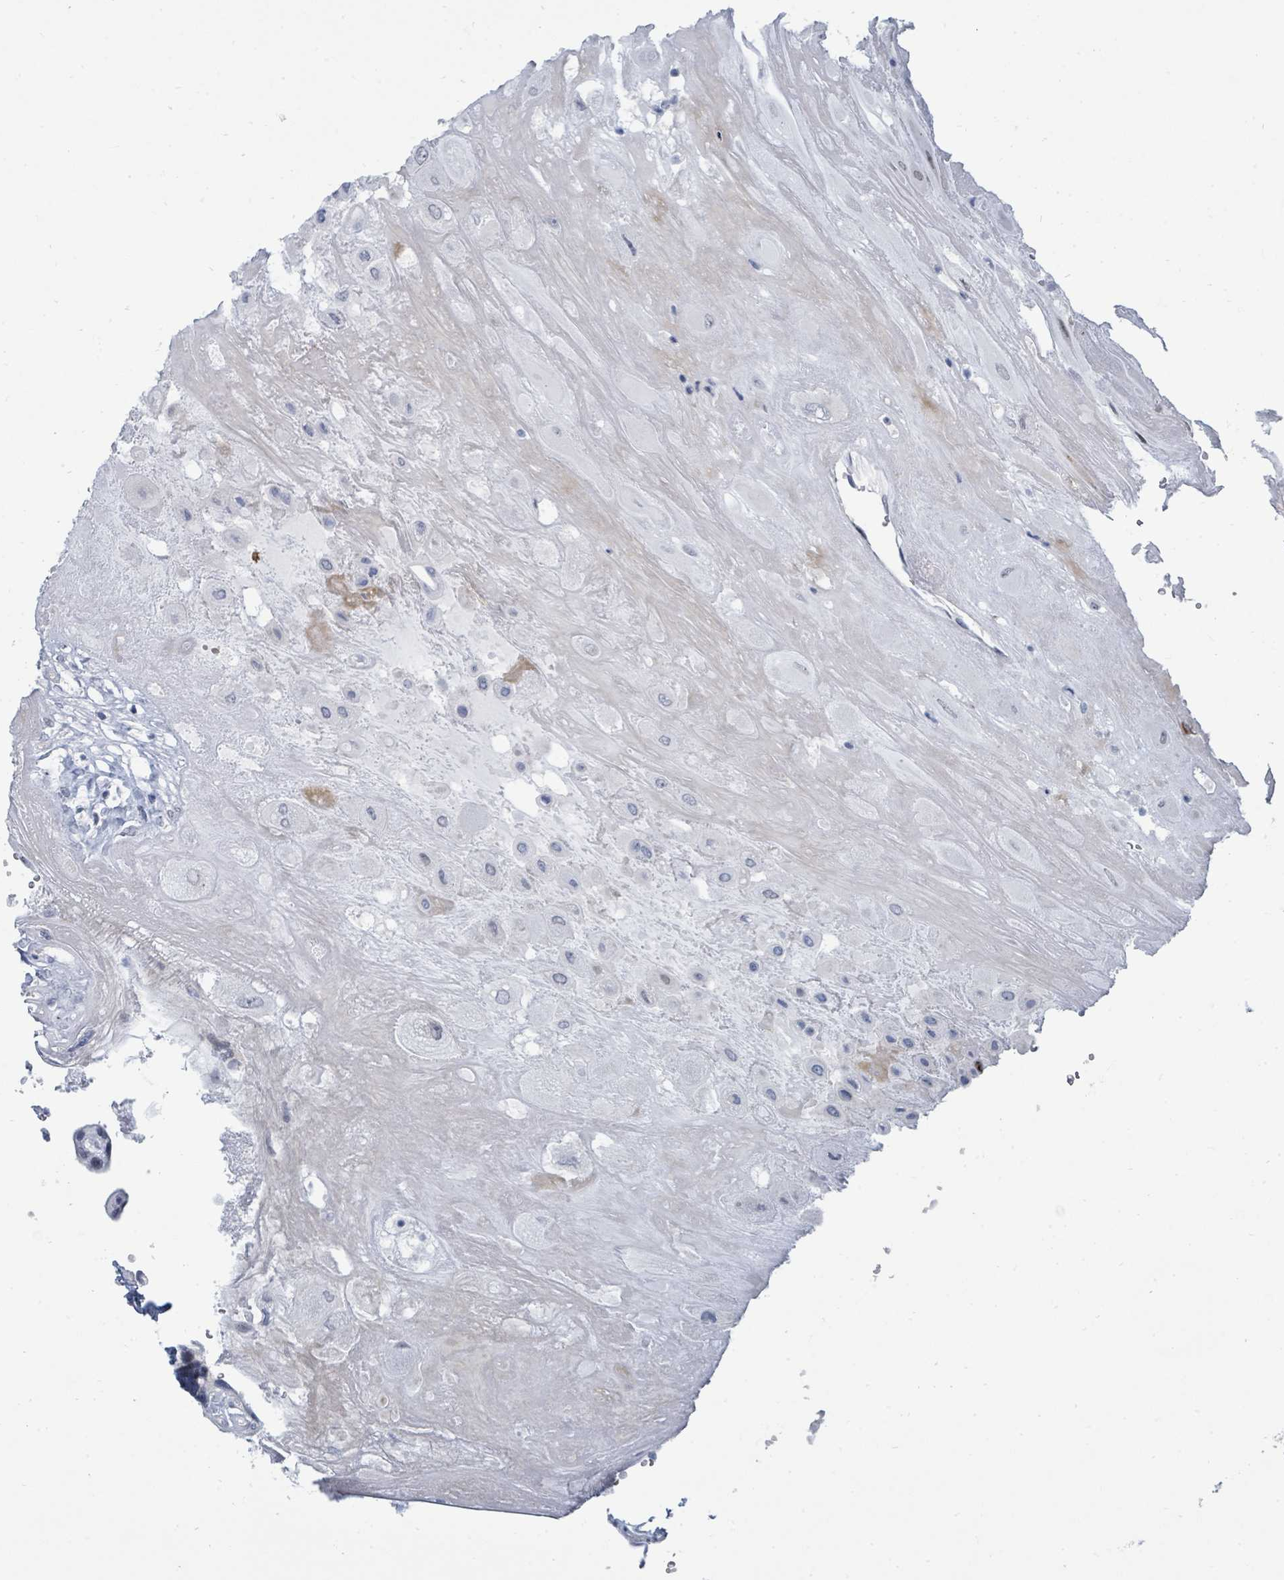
{"staining": {"intensity": "negative", "quantity": "none", "location": "none"}, "tissue": "placenta", "cell_type": "Decidual cells", "image_type": "normal", "snomed": [{"axis": "morphology", "description": "Normal tissue, NOS"}, {"axis": "topography", "description": "Placenta"}], "caption": "The histopathology image shows no staining of decidual cells in benign placenta.", "gene": "SUMO2", "patient": {"sex": "female", "age": 32}}